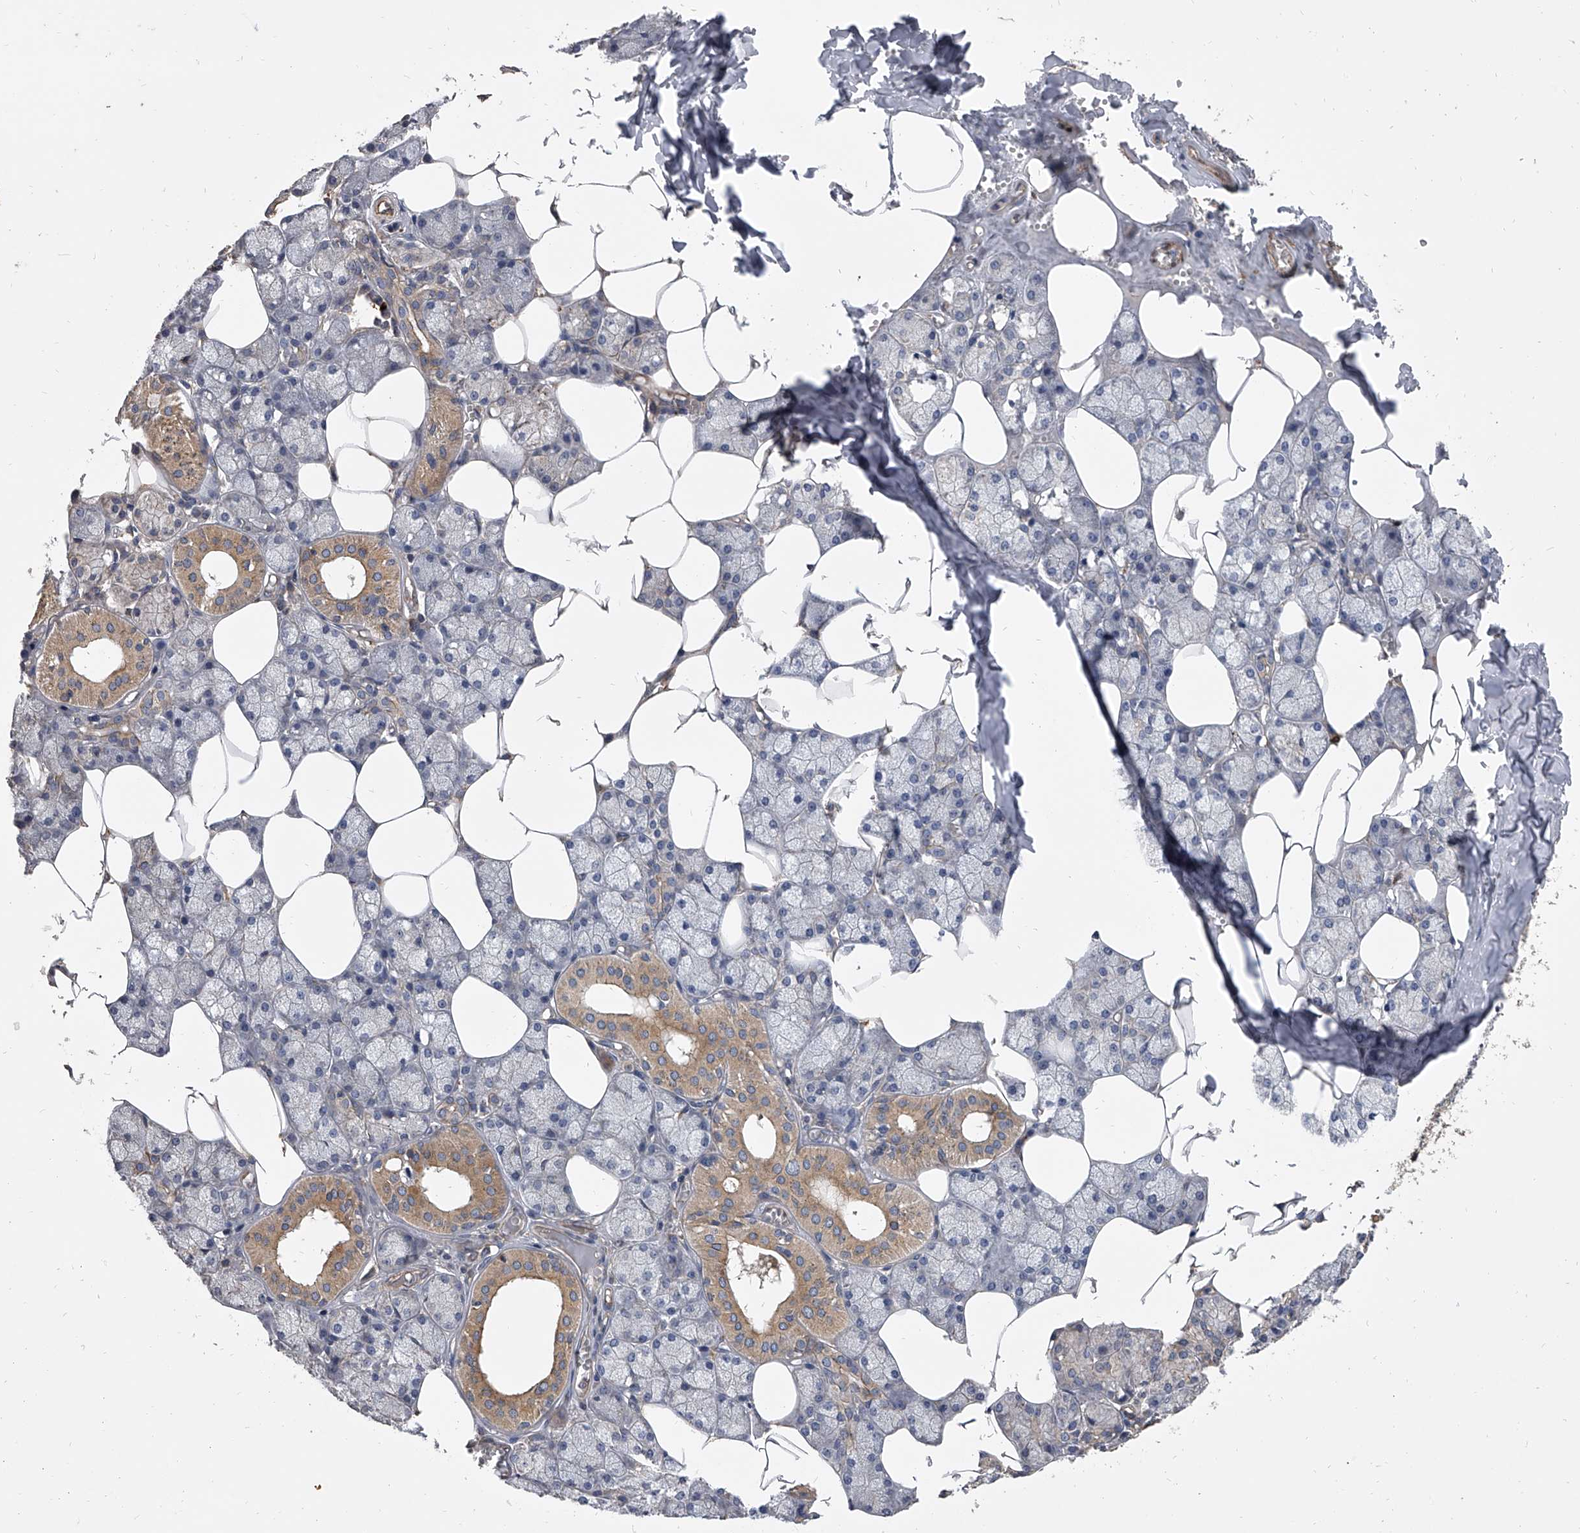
{"staining": {"intensity": "moderate", "quantity": "<25%", "location": "cytoplasmic/membranous"}, "tissue": "salivary gland", "cell_type": "Glandular cells", "image_type": "normal", "snomed": [{"axis": "morphology", "description": "Normal tissue, NOS"}, {"axis": "topography", "description": "Salivary gland"}], "caption": "Moderate cytoplasmic/membranous expression for a protein is seen in approximately <25% of glandular cells of benign salivary gland using immunohistochemistry (IHC).", "gene": "EXOC4", "patient": {"sex": "male", "age": 62}}